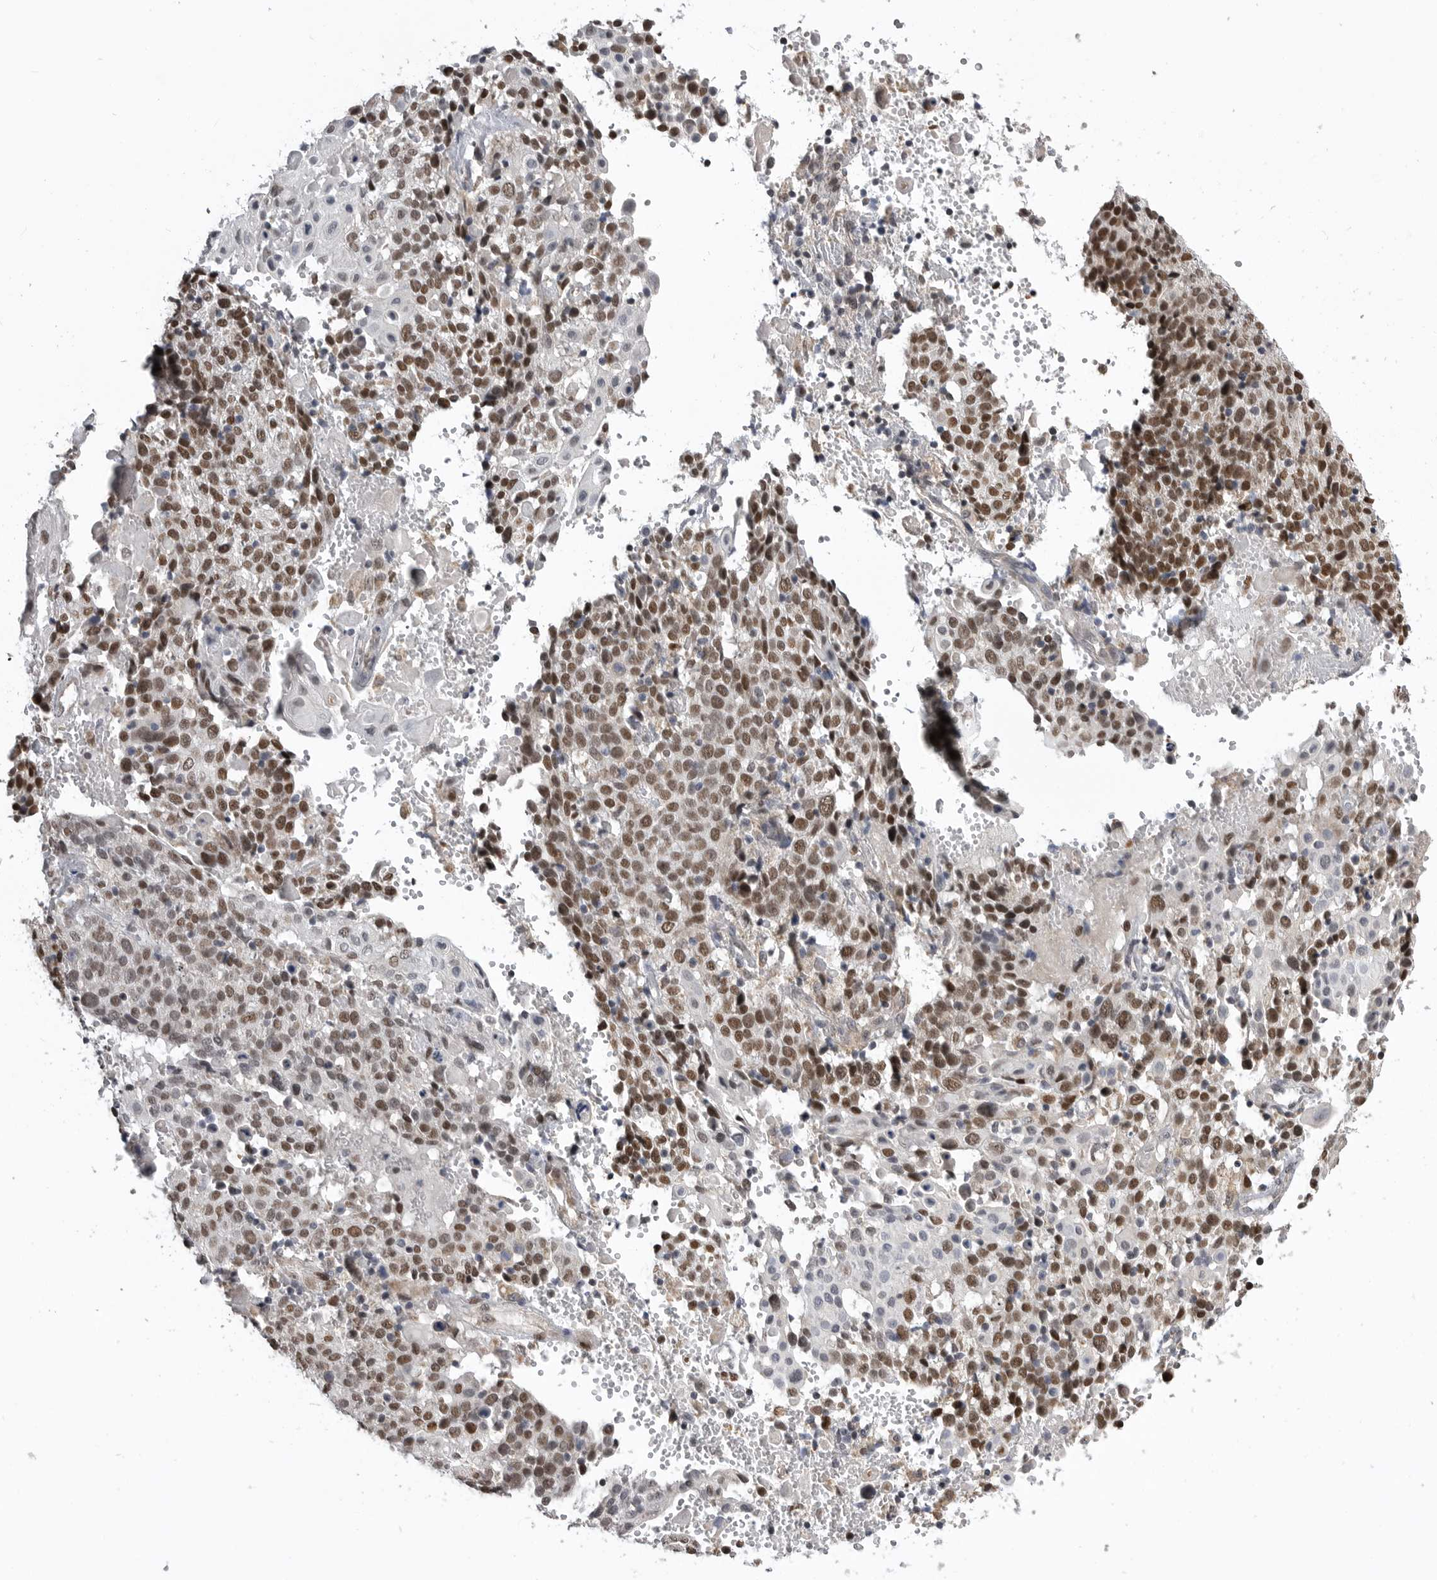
{"staining": {"intensity": "strong", "quantity": ">75%", "location": "nuclear"}, "tissue": "cervical cancer", "cell_type": "Tumor cells", "image_type": "cancer", "snomed": [{"axis": "morphology", "description": "Squamous cell carcinoma, NOS"}, {"axis": "topography", "description": "Cervix"}], "caption": "Human cervical cancer stained for a protein (brown) reveals strong nuclear positive positivity in approximately >75% of tumor cells.", "gene": "SMARCC1", "patient": {"sex": "female", "age": 74}}